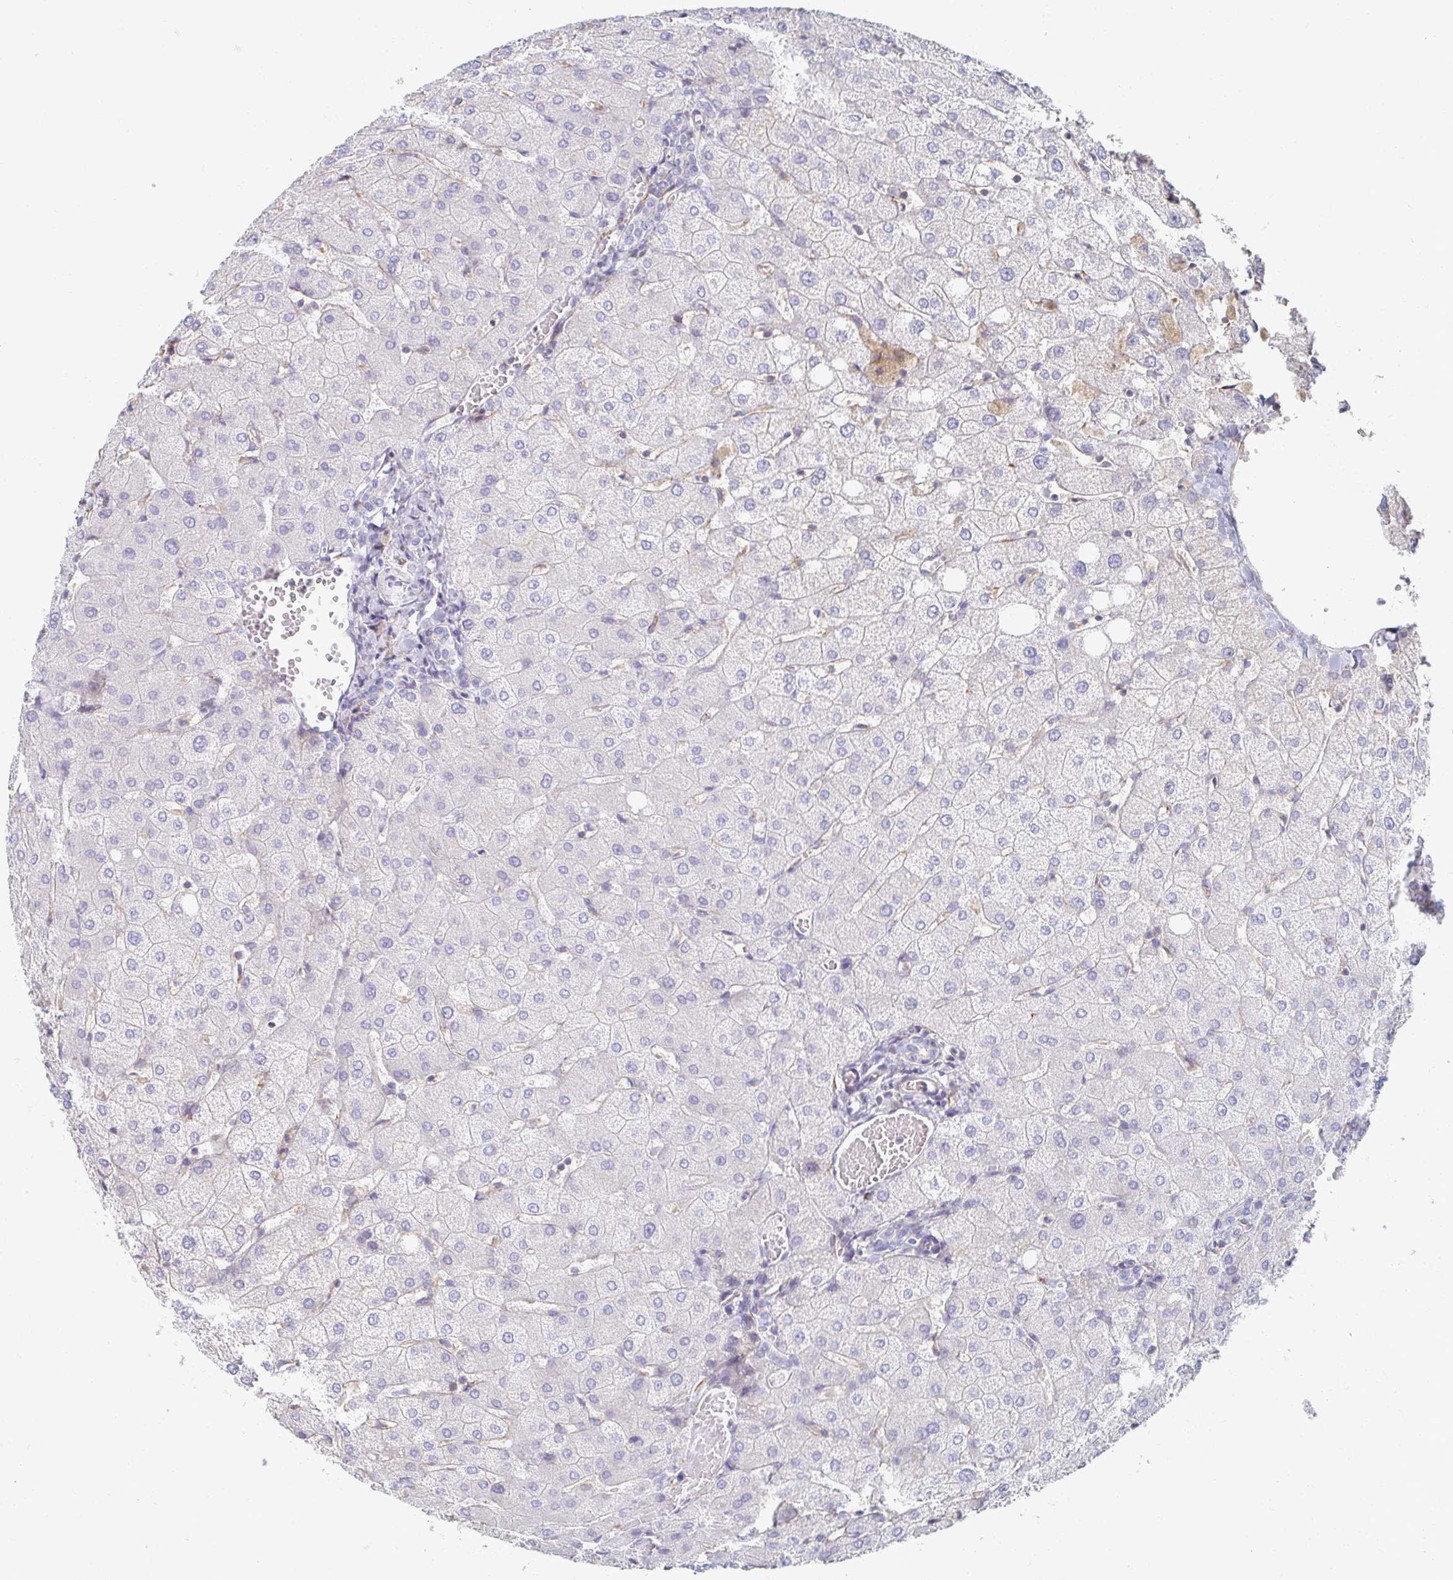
{"staining": {"intensity": "negative", "quantity": "none", "location": "none"}, "tissue": "liver", "cell_type": "Cholangiocytes", "image_type": "normal", "snomed": [{"axis": "morphology", "description": "Normal tissue, NOS"}, {"axis": "topography", "description": "Liver"}], "caption": "Immunohistochemical staining of unremarkable human liver reveals no significant staining in cholangiocytes.", "gene": "MYLK2", "patient": {"sex": "female", "age": 54}}